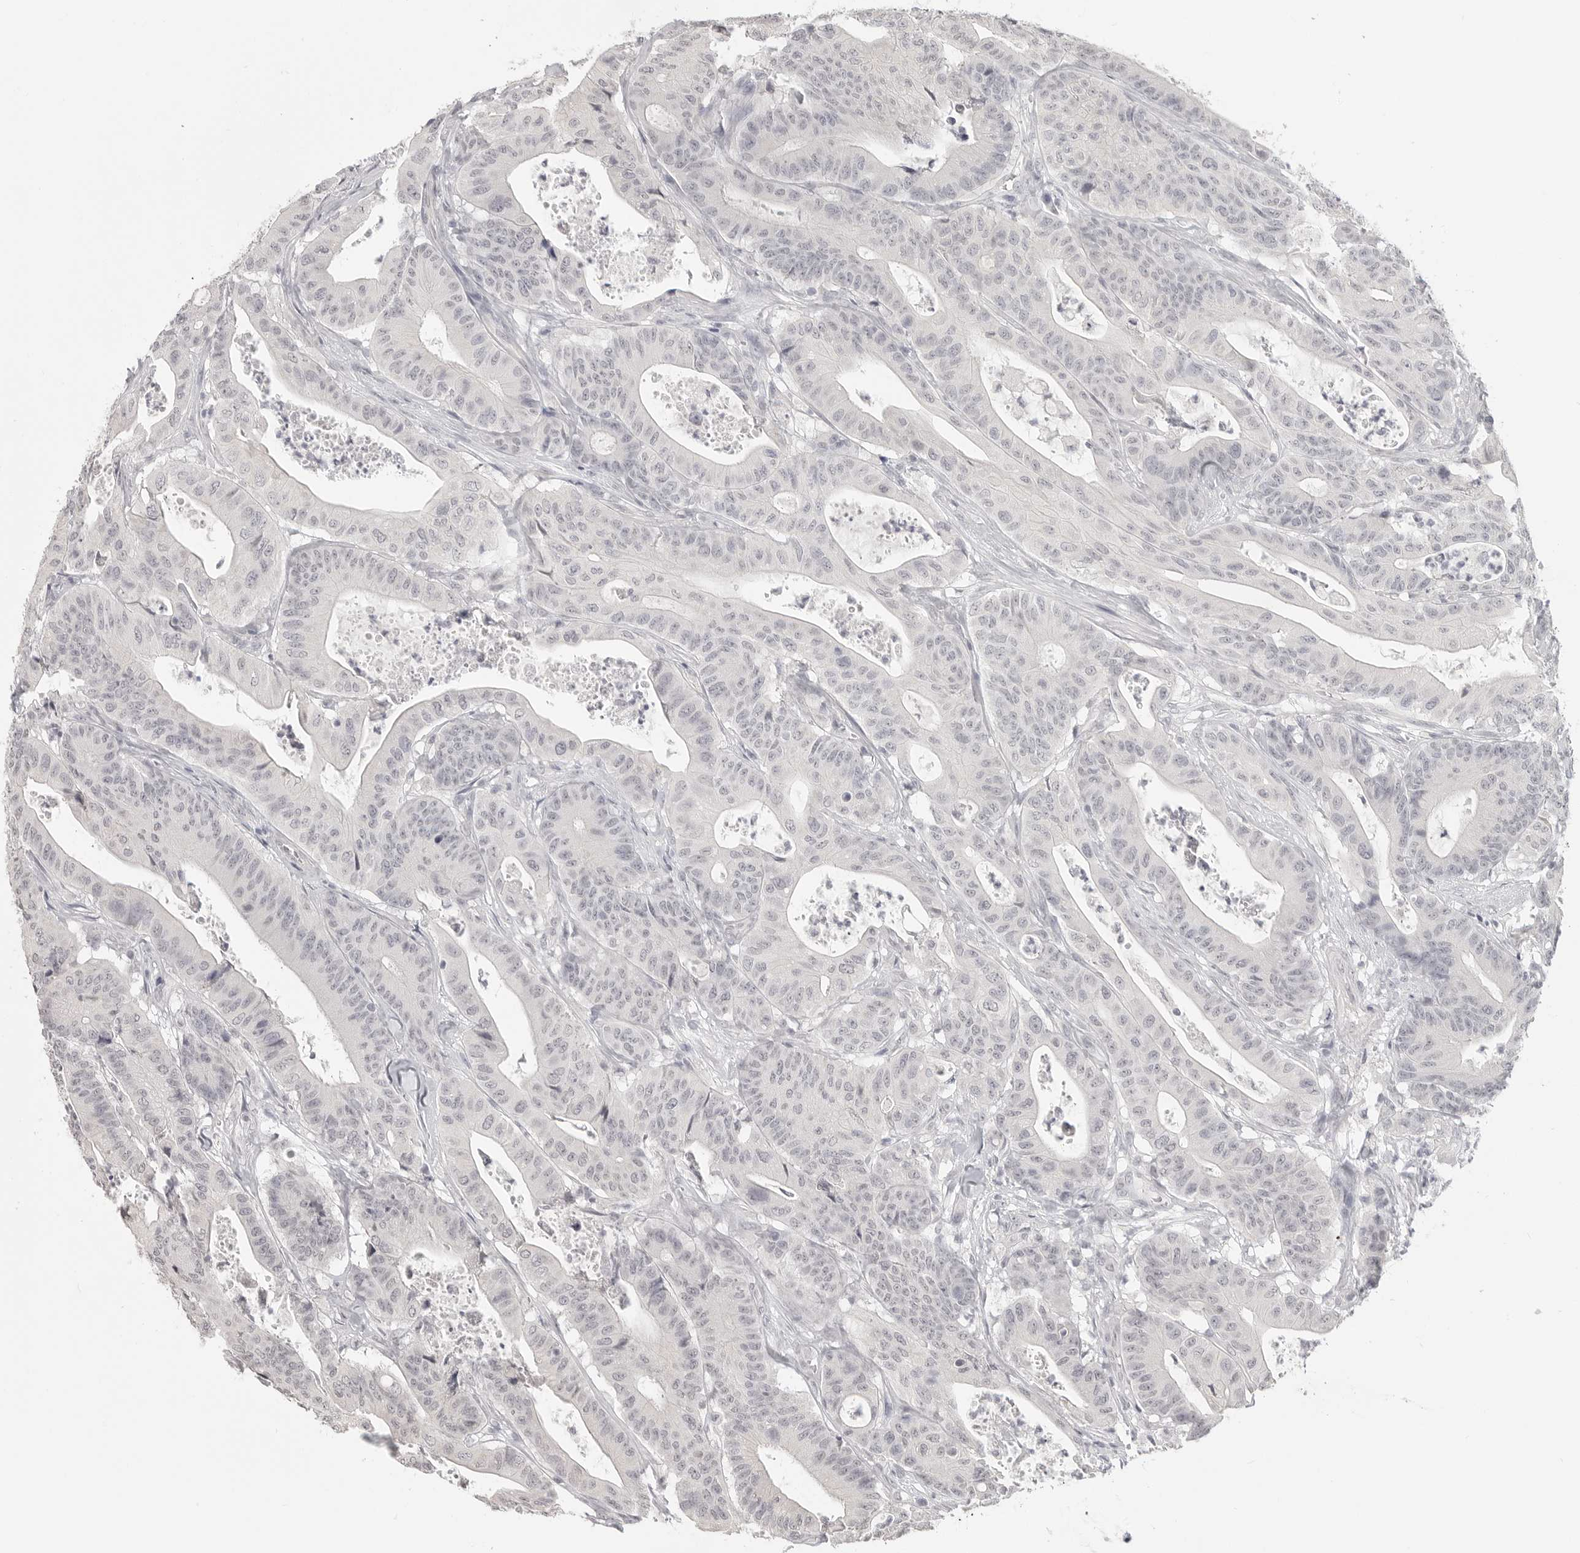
{"staining": {"intensity": "negative", "quantity": "none", "location": "none"}, "tissue": "colorectal cancer", "cell_type": "Tumor cells", "image_type": "cancer", "snomed": [{"axis": "morphology", "description": "Adenocarcinoma, NOS"}, {"axis": "topography", "description": "Colon"}], "caption": "Immunohistochemical staining of colorectal adenocarcinoma shows no significant expression in tumor cells.", "gene": "KLK11", "patient": {"sex": "female", "age": 84}}